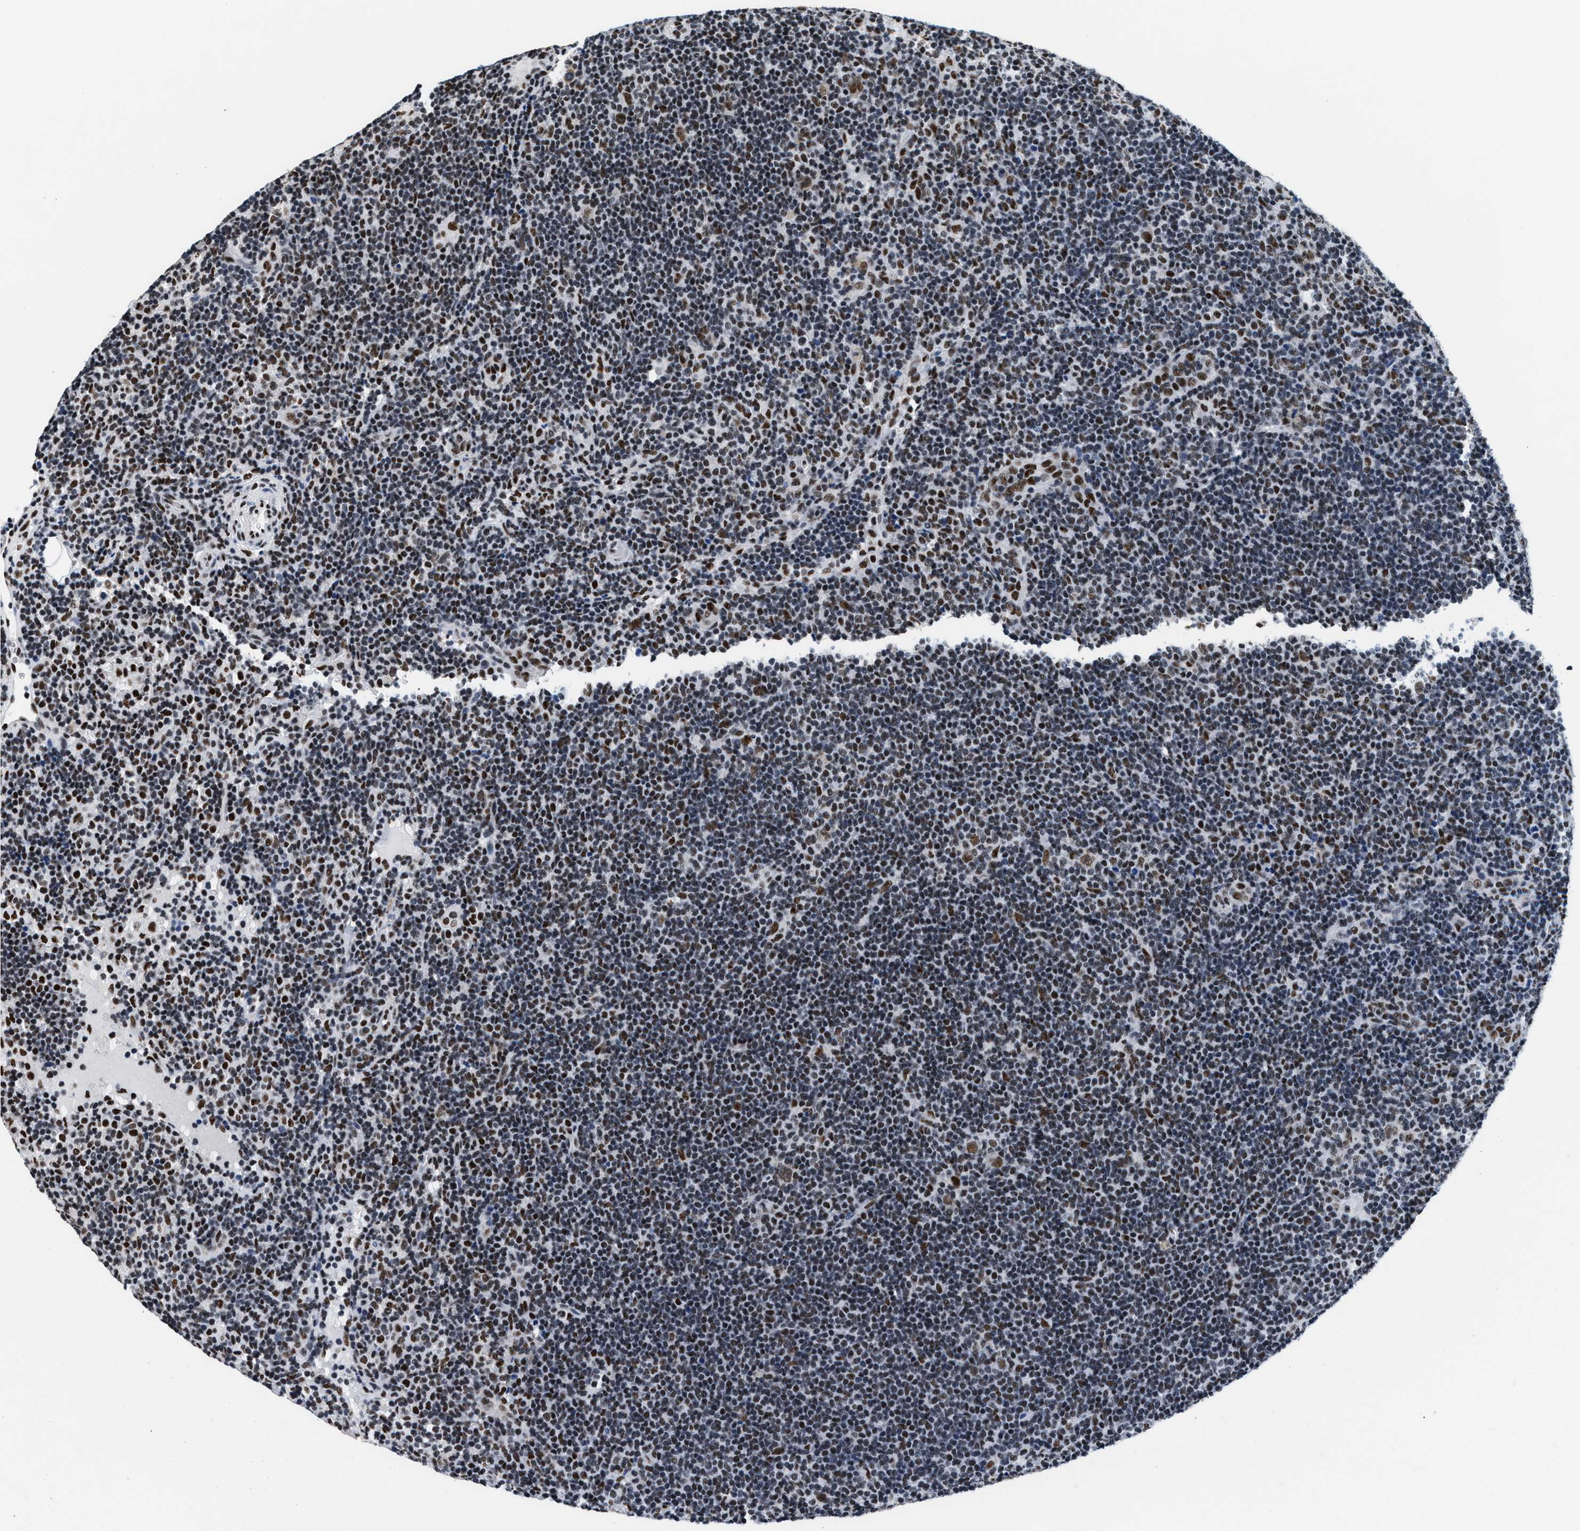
{"staining": {"intensity": "moderate", "quantity": ">75%", "location": "nuclear"}, "tissue": "lymphoma", "cell_type": "Tumor cells", "image_type": "cancer", "snomed": [{"axis": "morphology", "description": "Hodgkin's disease, NOS"}, {"axis": "topography", "description": "Lymph node"}], "caption": "Moderate nuclear staining is appreciated in approximately >75% of tumor cells in Hodgkin's disease. The staining was performed using DAB, with brown indicating positive protein expression. Nuclei are stained blue with hematoxylin.", "gene": "RAD50", "patient": {"sex": "female", "age": 57}}